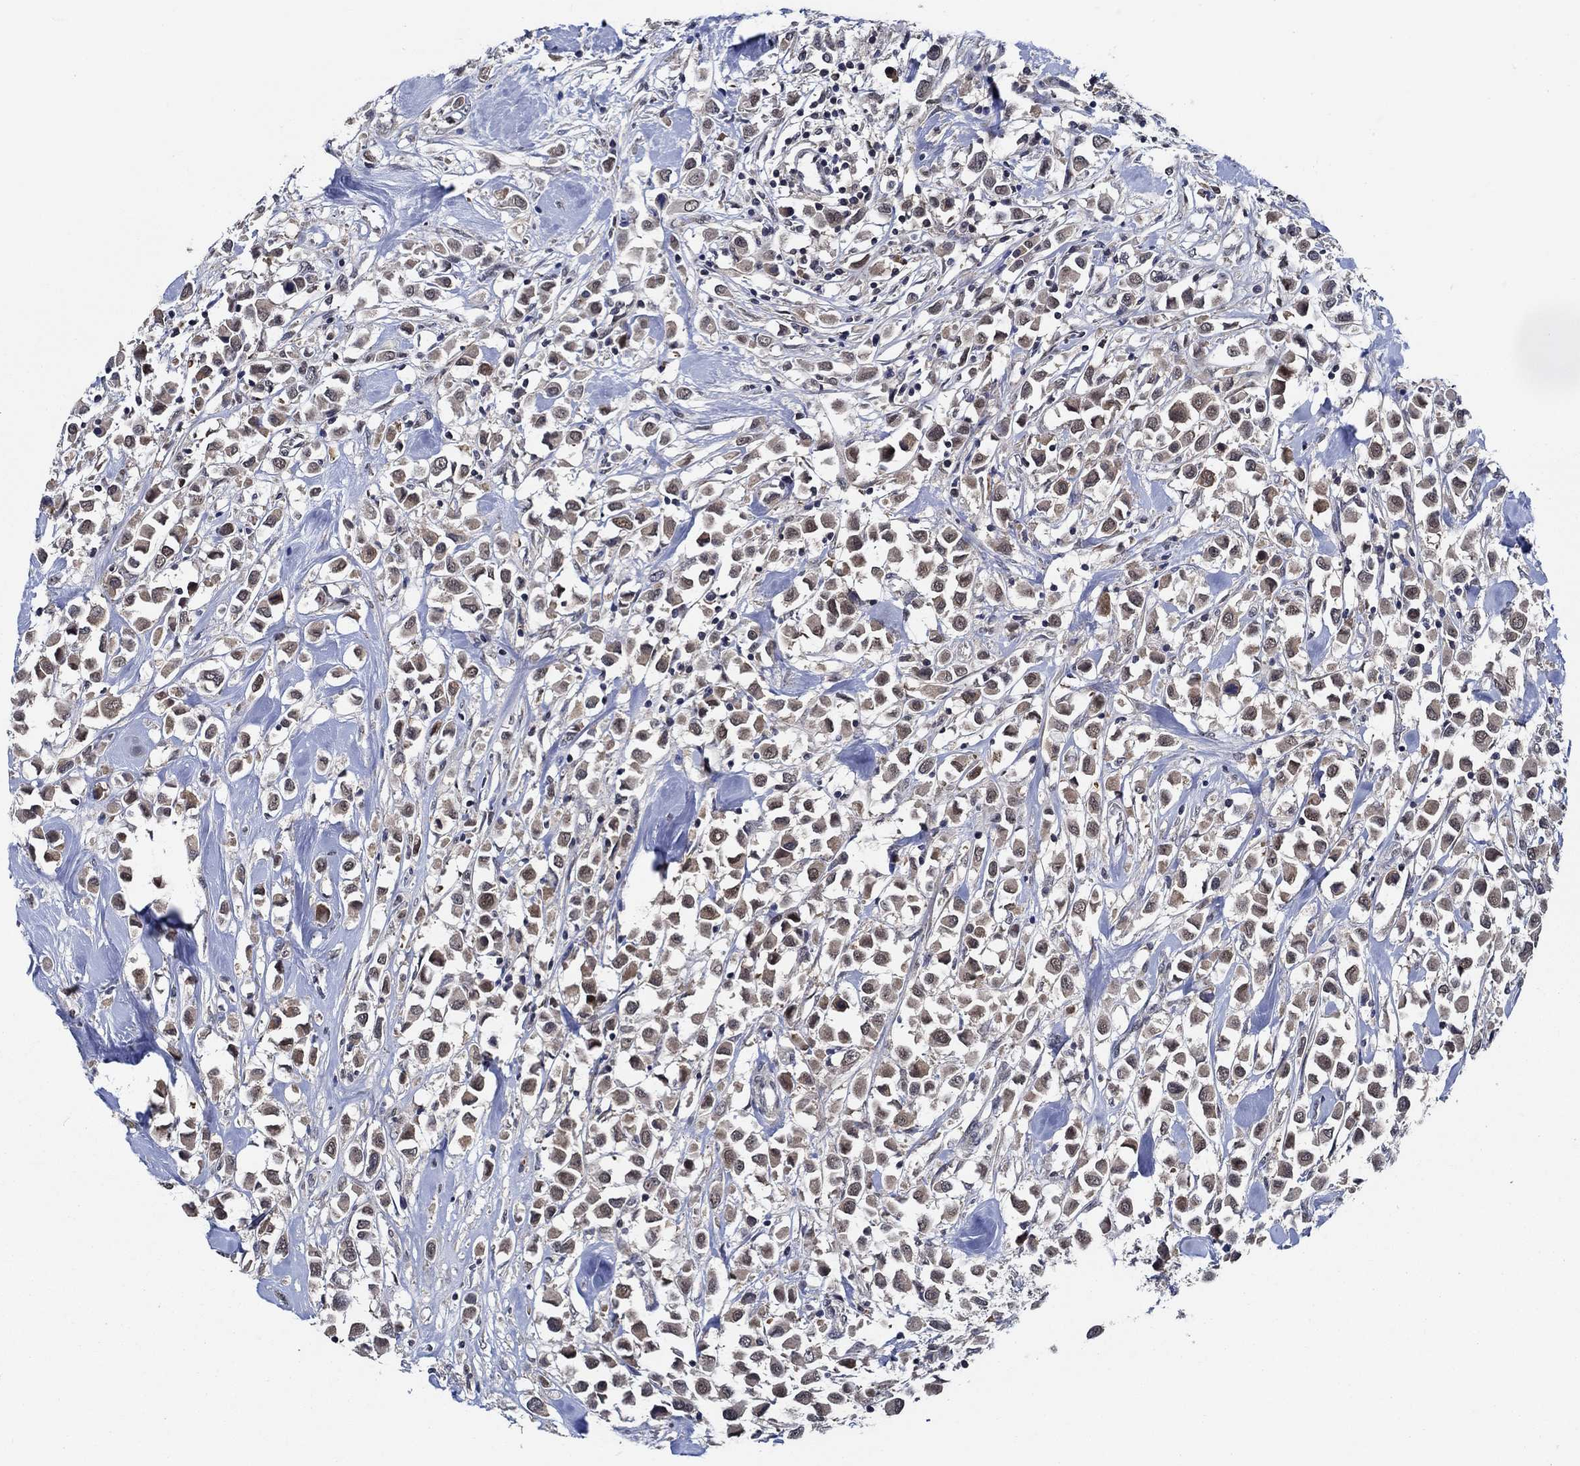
{"staining": {"intensity": "weak", "quantity": ">75%", "location": "cytoplasmic/membranous"}, "tissue": "breast cancer", "cell_type": "Tumor cells", "image_type": "cancer", "snomed": [{"axis": "morphology", "description": "Duct carcinoma"}, {"axis": "topography", "description": "Breast"}], "caption": "Protein expression analysis of breast cancer shows weak cytoplasmic/membranous positivity in about >75% of tumor cells.", "gene": "DACT1", "patient": {"sex": "female", "age": 61}}